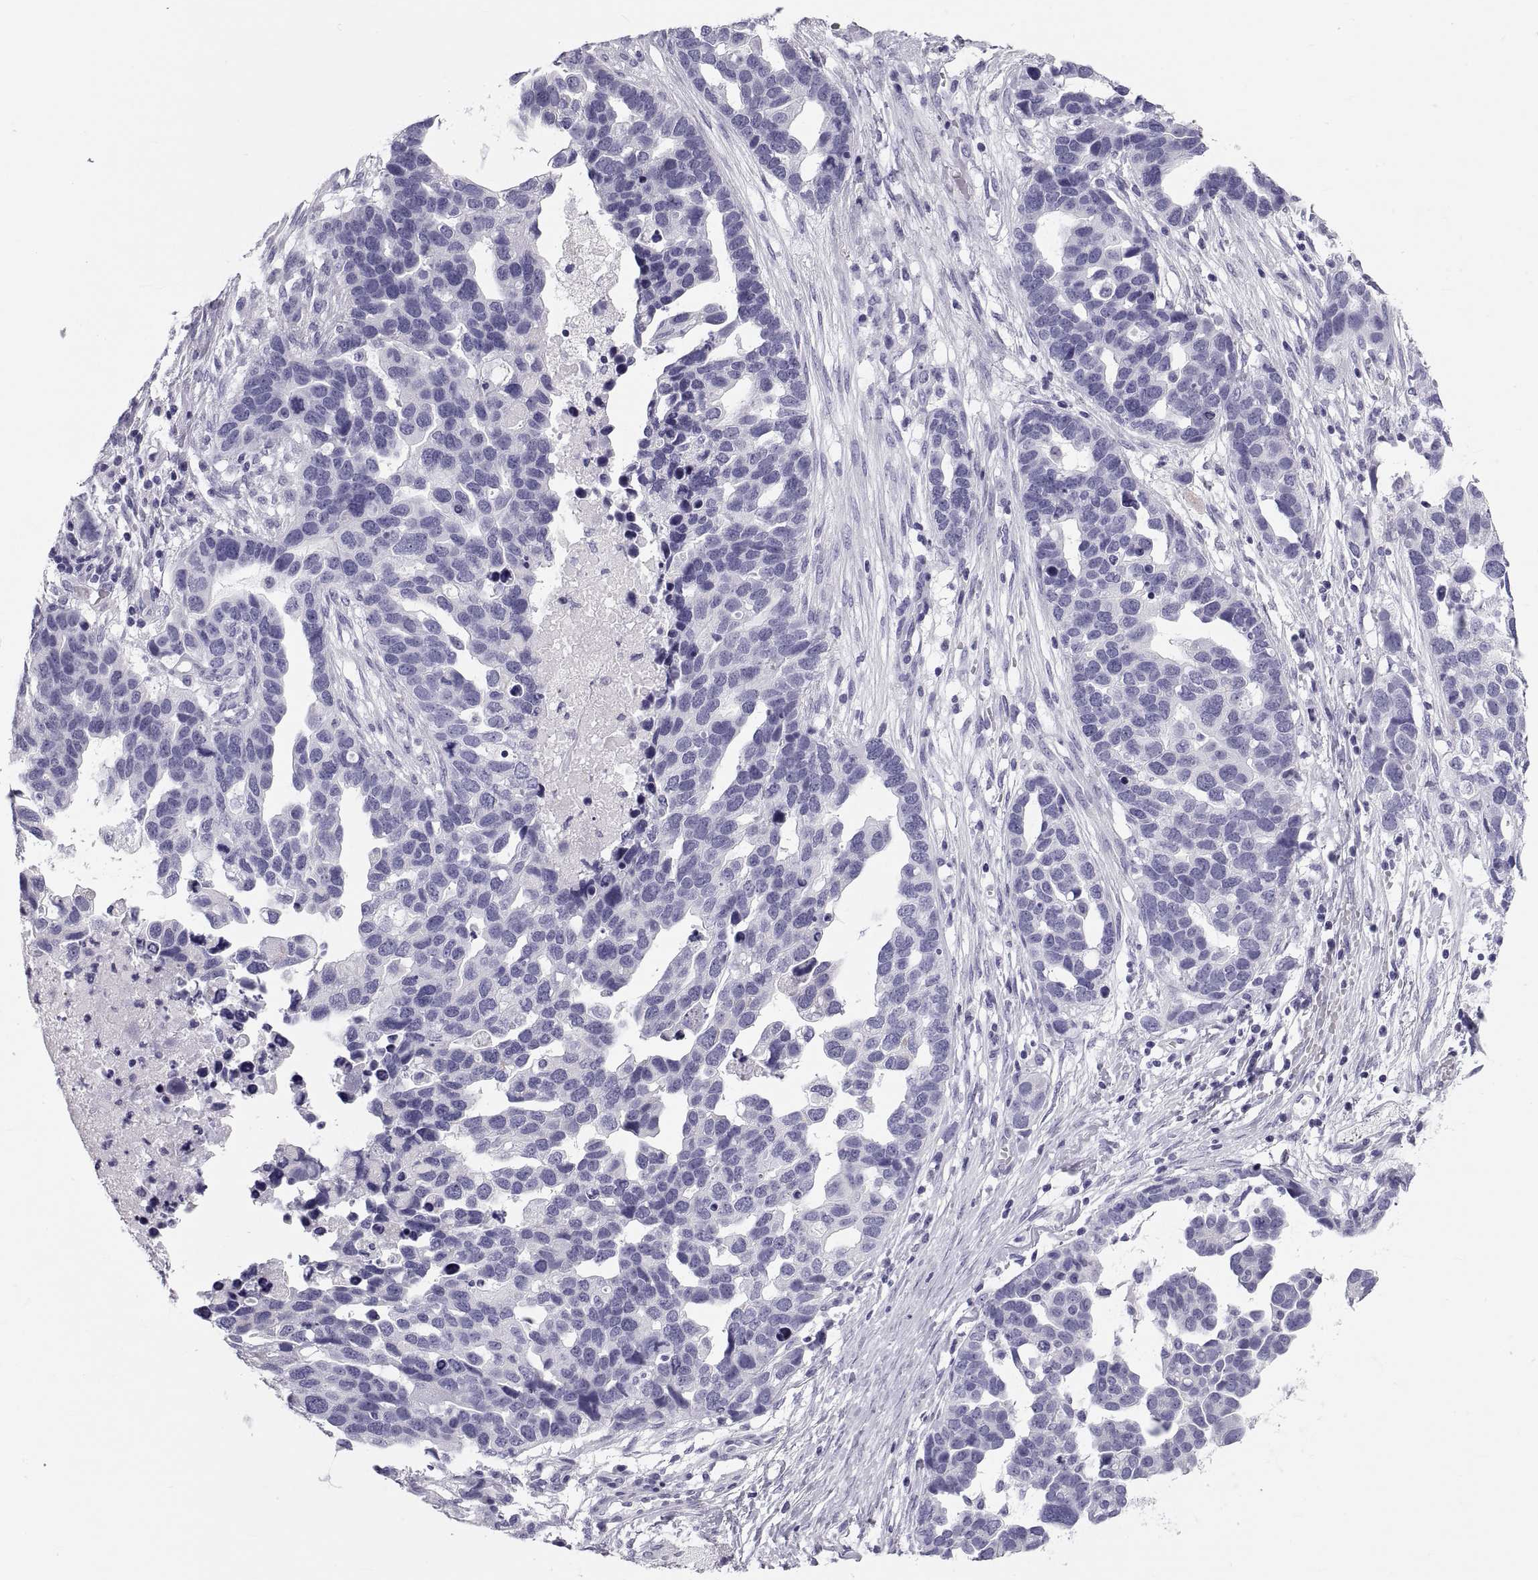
{"staining": {"intensity": "negative", "quantity": "none", "location": "none"}, "tissue": "ovarian cancer", "cell_type": "Tumor cells", "image_type": "cancer", "snomed": [{"axis": "morphology", "description": "Cystadenocarcinoma, serous, NOS"}, {"axis": "topography", "description": "Ovary"}], "caption": "The micrograph demonstrates no significant positivity in tumor cells of ovarian cancer (serous cystadenocarcinoma). Brightfield microscopy of IHC stained with DAB (3,3'-diaminobenzidine) (brown) and hematoxylin (blue), captured at high magnification.", "gene": "DEFB129", "patient": {"sex": "female", "age": 54}}